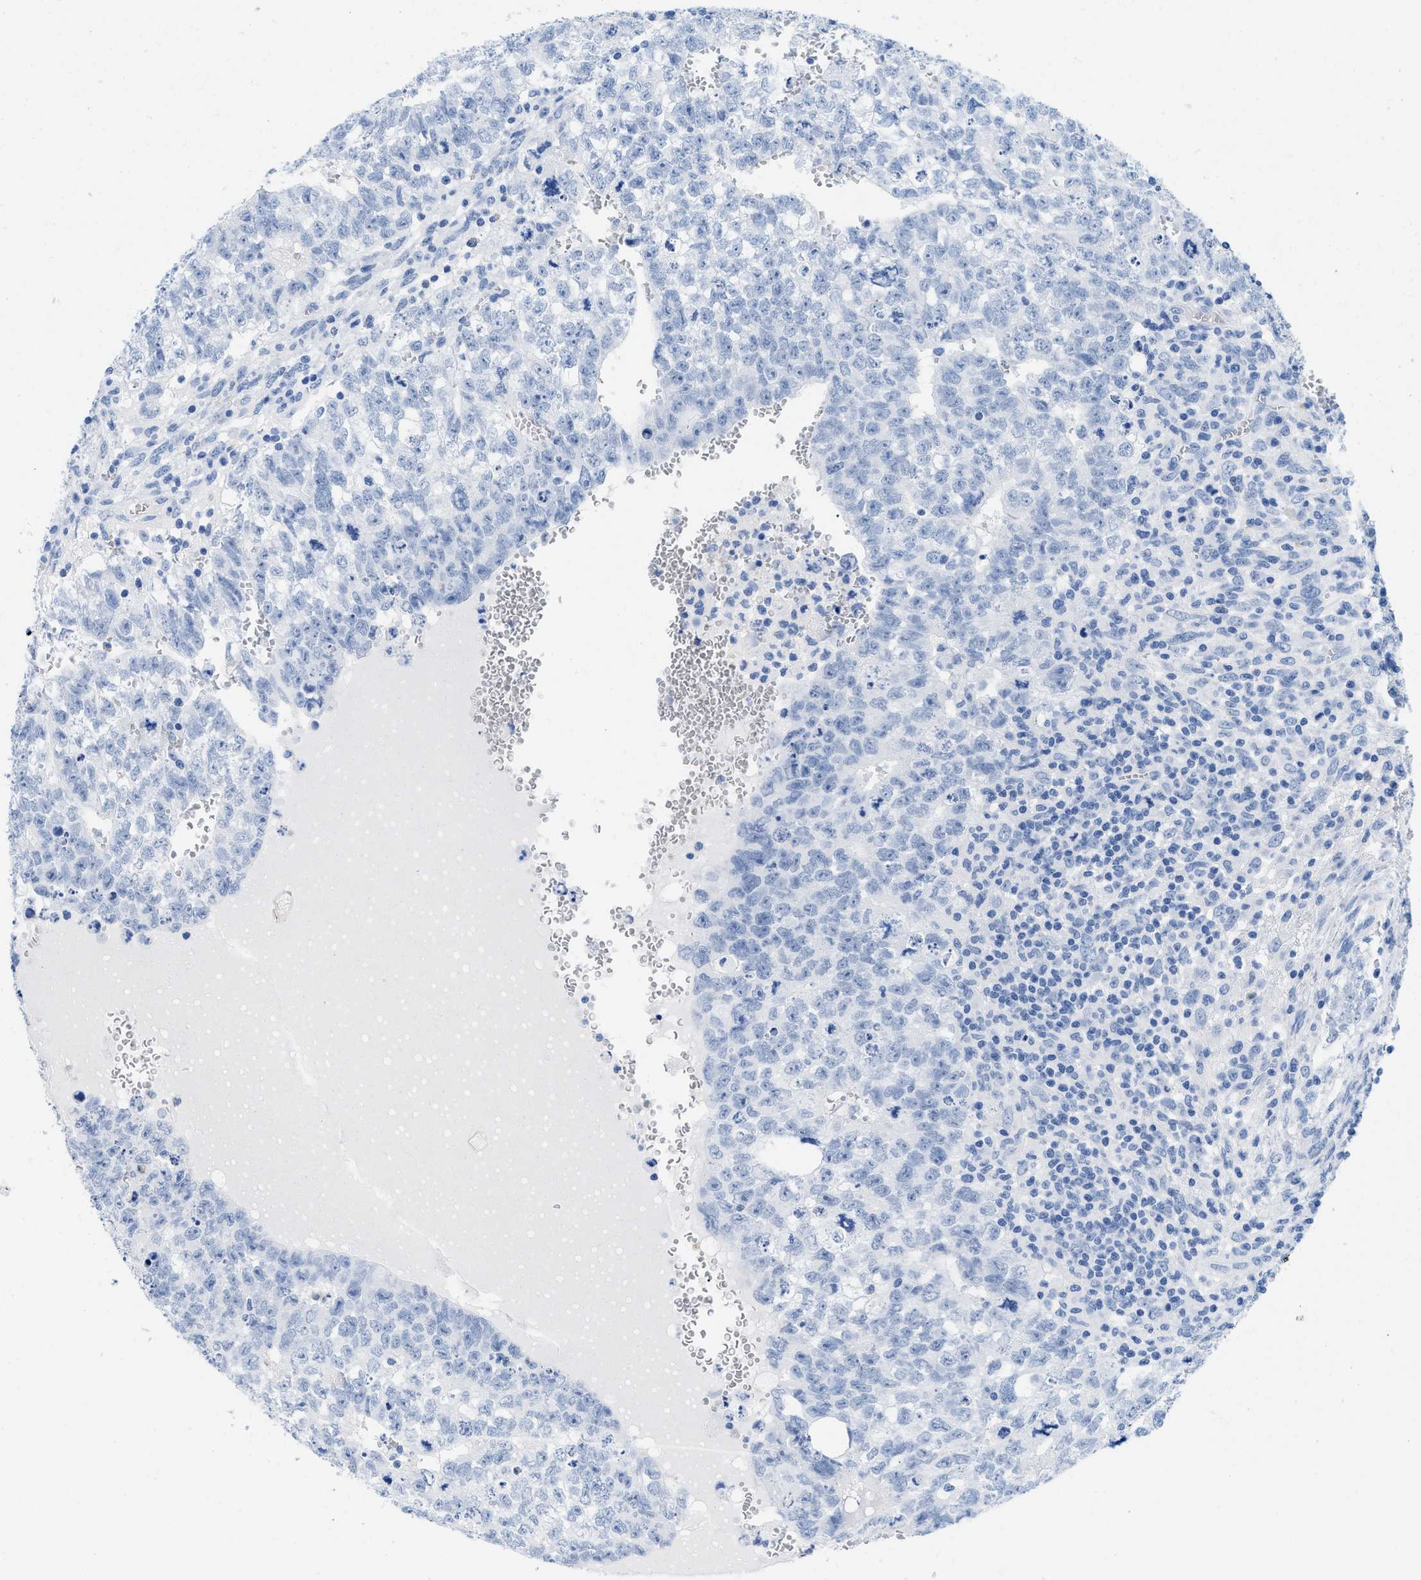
{"staining": {"intensity": "negative", "quantity": "none", "location": "none"}, "tissue": "testis cancer", "cell_type": "Tumor cells", "image_type": "cancer", "snomed": [{"axis": "morphology", "description": "Seminoma, NOS"}, {"axis": "morphology", "description": "Carcinoma, Embryonal, NOS"}, {"axis": "topography", "description": "Testis"}], "caption": "An image of embryonal carcinoma (testis) stained for a protein exhibits no brown staining in tumor cells.", "gene": "CR1", "patient": {"sex": "male", "age": 38}}